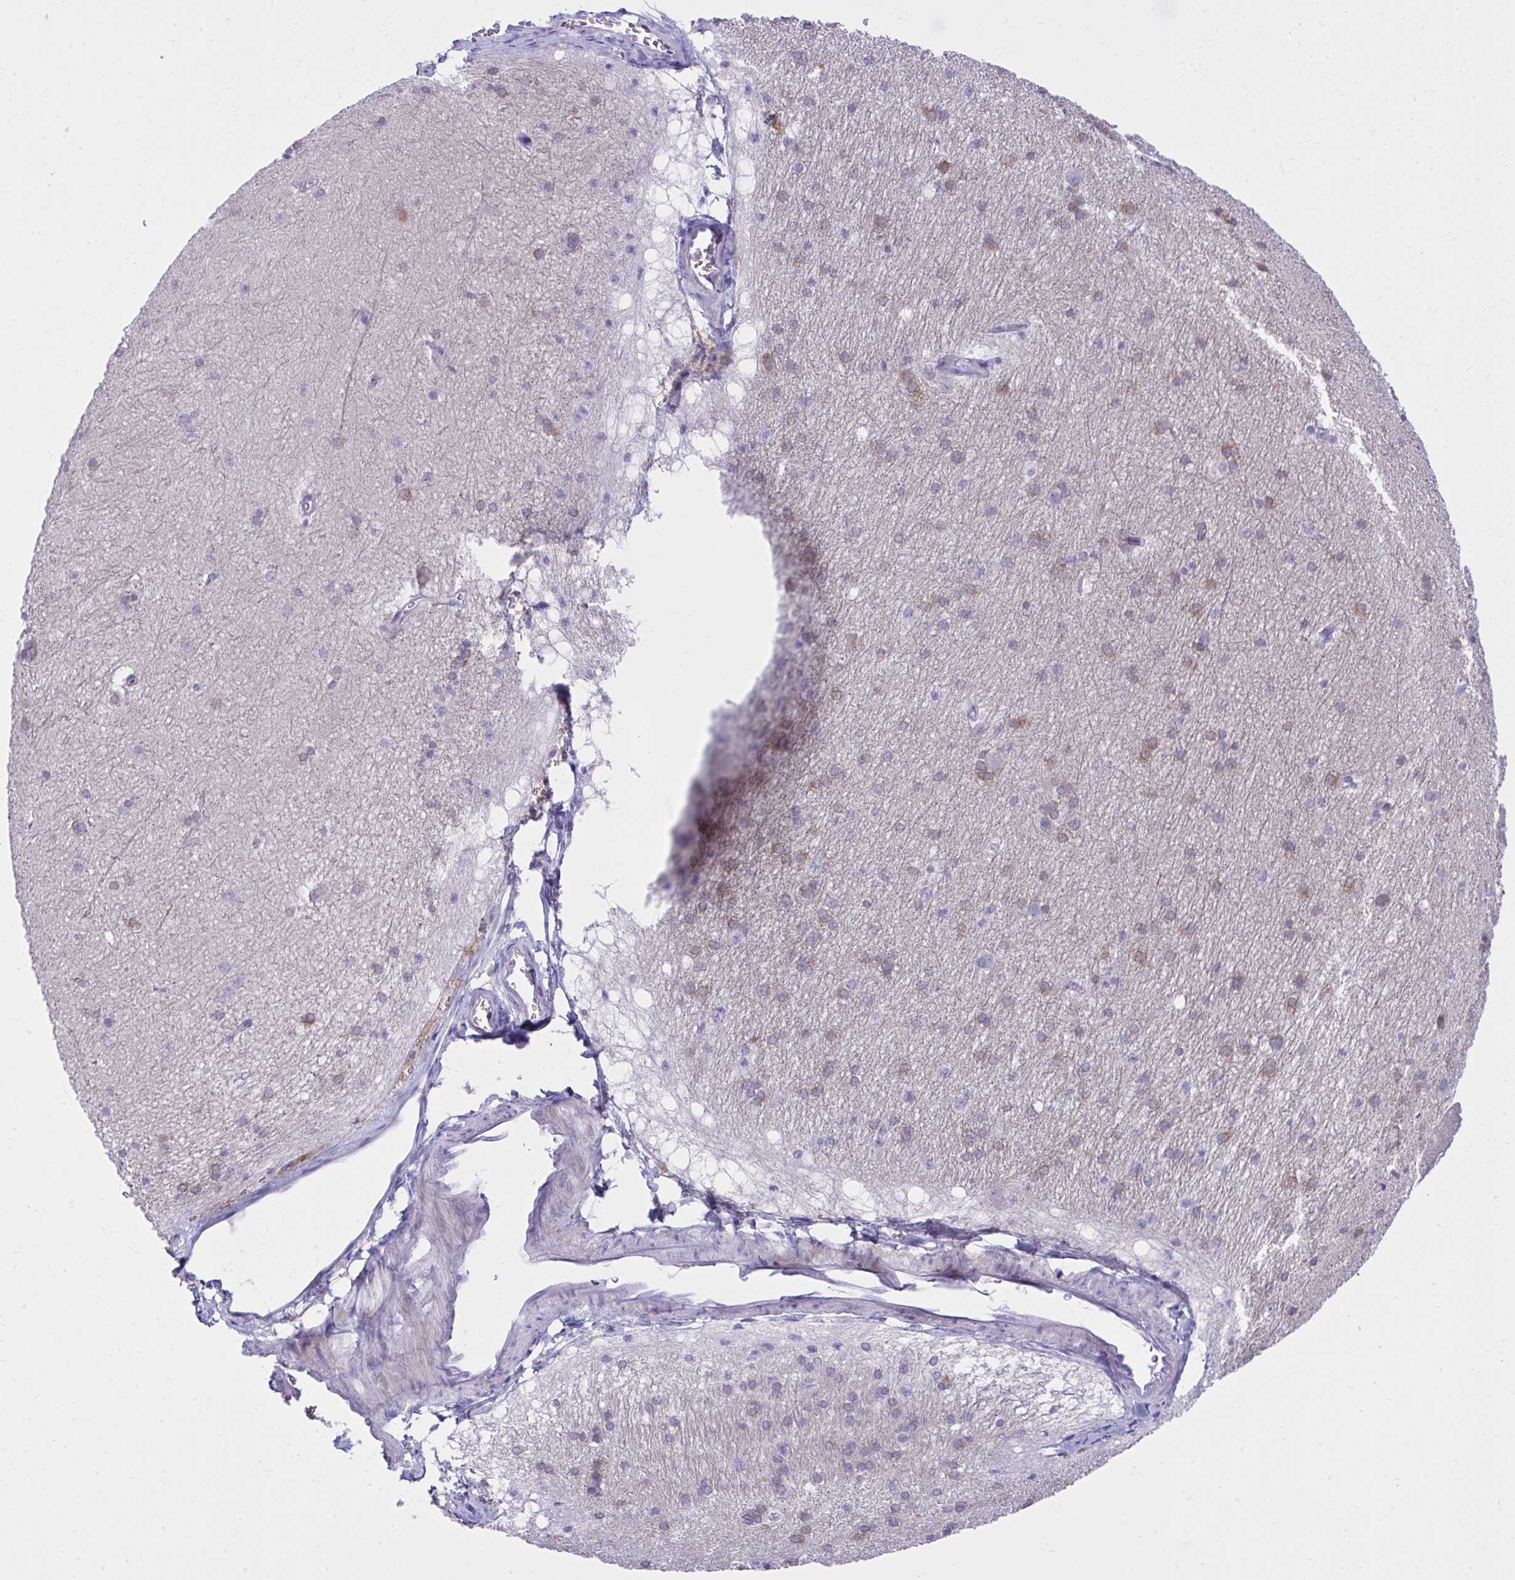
{"staining": {"intensity": "weak", "quantity": "25%-75%", "location": "cytoplasmic/membranous"}, "tissue": "hippocampus", "cell_type": "Glial cells", "image_type": "normal", "snomed": [{"axis": "morphology", "description": "Normal tissue, NOS"}, {"axis": "topography", "description": "Cerebral cortex"}, {"axis": "topography", "description": "Hippocampus"}], "caption": "Immunohistochemistry (DAB) staining of normal human hippocampus exhibits weak cytoplasmic/membranous protein staining in about 25%-75% of glial cells. (brown staining indicates protein expression, while blue staining denotes nuclei).", "gene": "PLEKHH1", "patient": {"sex": "female", "age": 19}}